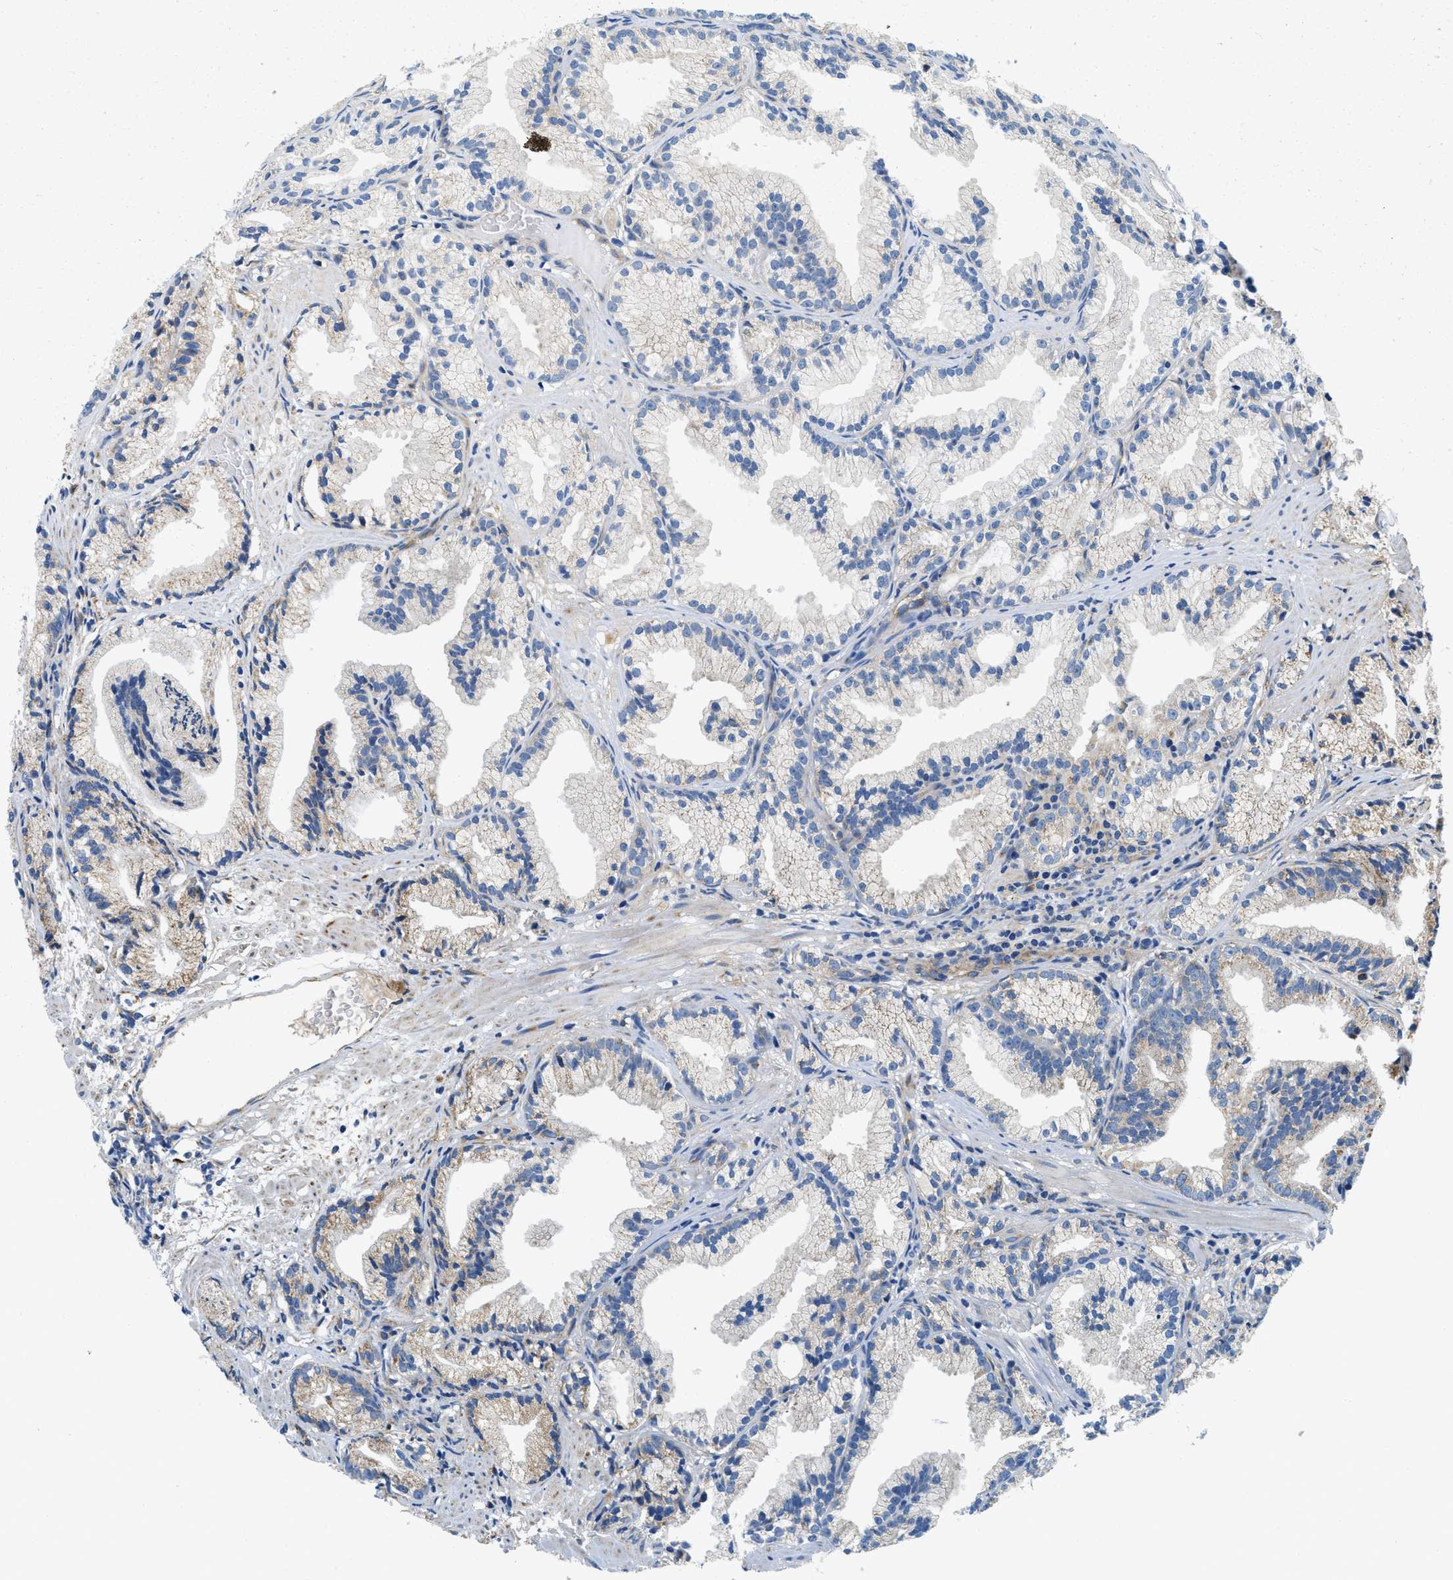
{"staining": {"intensity": "weak", "quantity": "25%-75%", "location": "cytoplasmic/membranous"}, "tissue": "prostate cancer", "cell_type": "Tumor cells", "image_type": "cancer", "snomed": [{"axis": "morphology", "description": "Adenocarcinoma, Low grade"}, {"axis": "topography", "description": "Prostate"}], "caption": "Immunohistochemistry (IHC) (DAB) staining of adenocarcinoma (low-grade) (prostate) shows weak cytoplasmic/membranous protein positivity in about 25%-75% of tumor cells. Immunohistochemistry (IHC) stains the protein of interest in brown and the nuclei are stained blue.", "gene": "SAMD4B", "patient": {"sex": "male", "age": 89}}